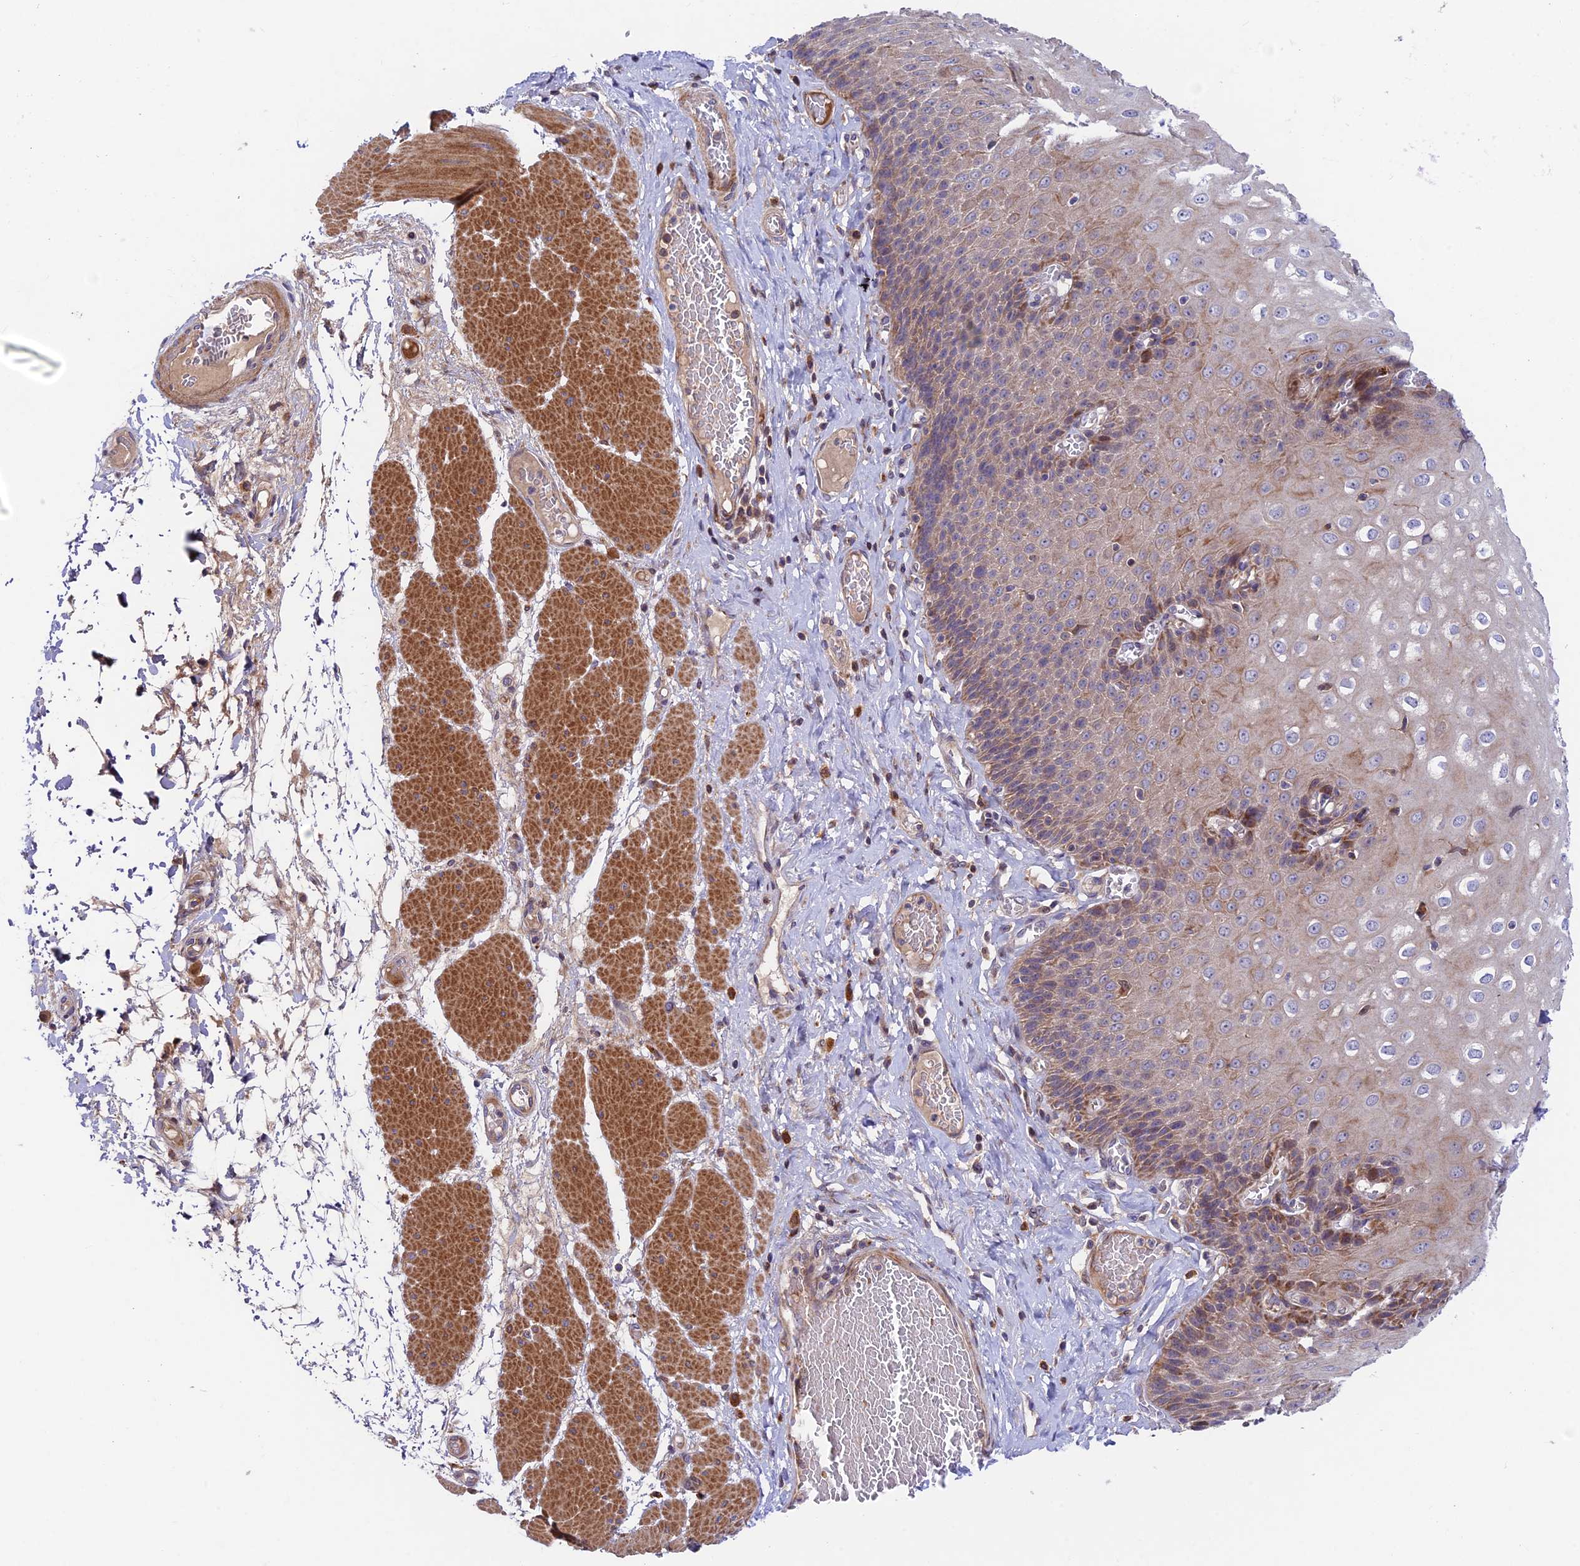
{"staining": {"intensity": "moderate", "quantity": "<25%", "location": "cytoplasmic/membranous"}, "tissue": "esophagus", "cell_type": "Squamous epithelial cells", "image_type": "normal", "snomed": [{"axis": "morphology", "description": "Normal tissue, NOS"}, {"axis": "topography", "description": "Esophagus"}], "caption": "Immunohistochemistry image of benign human esophagus stained for a protein (brown), which shows low levels of moderate cytoplasmic/membranous staining in approximately <25% of squamous epithelial cells.", "gene": "FUOM", "patient": {"sex": "male", "age": 60}}